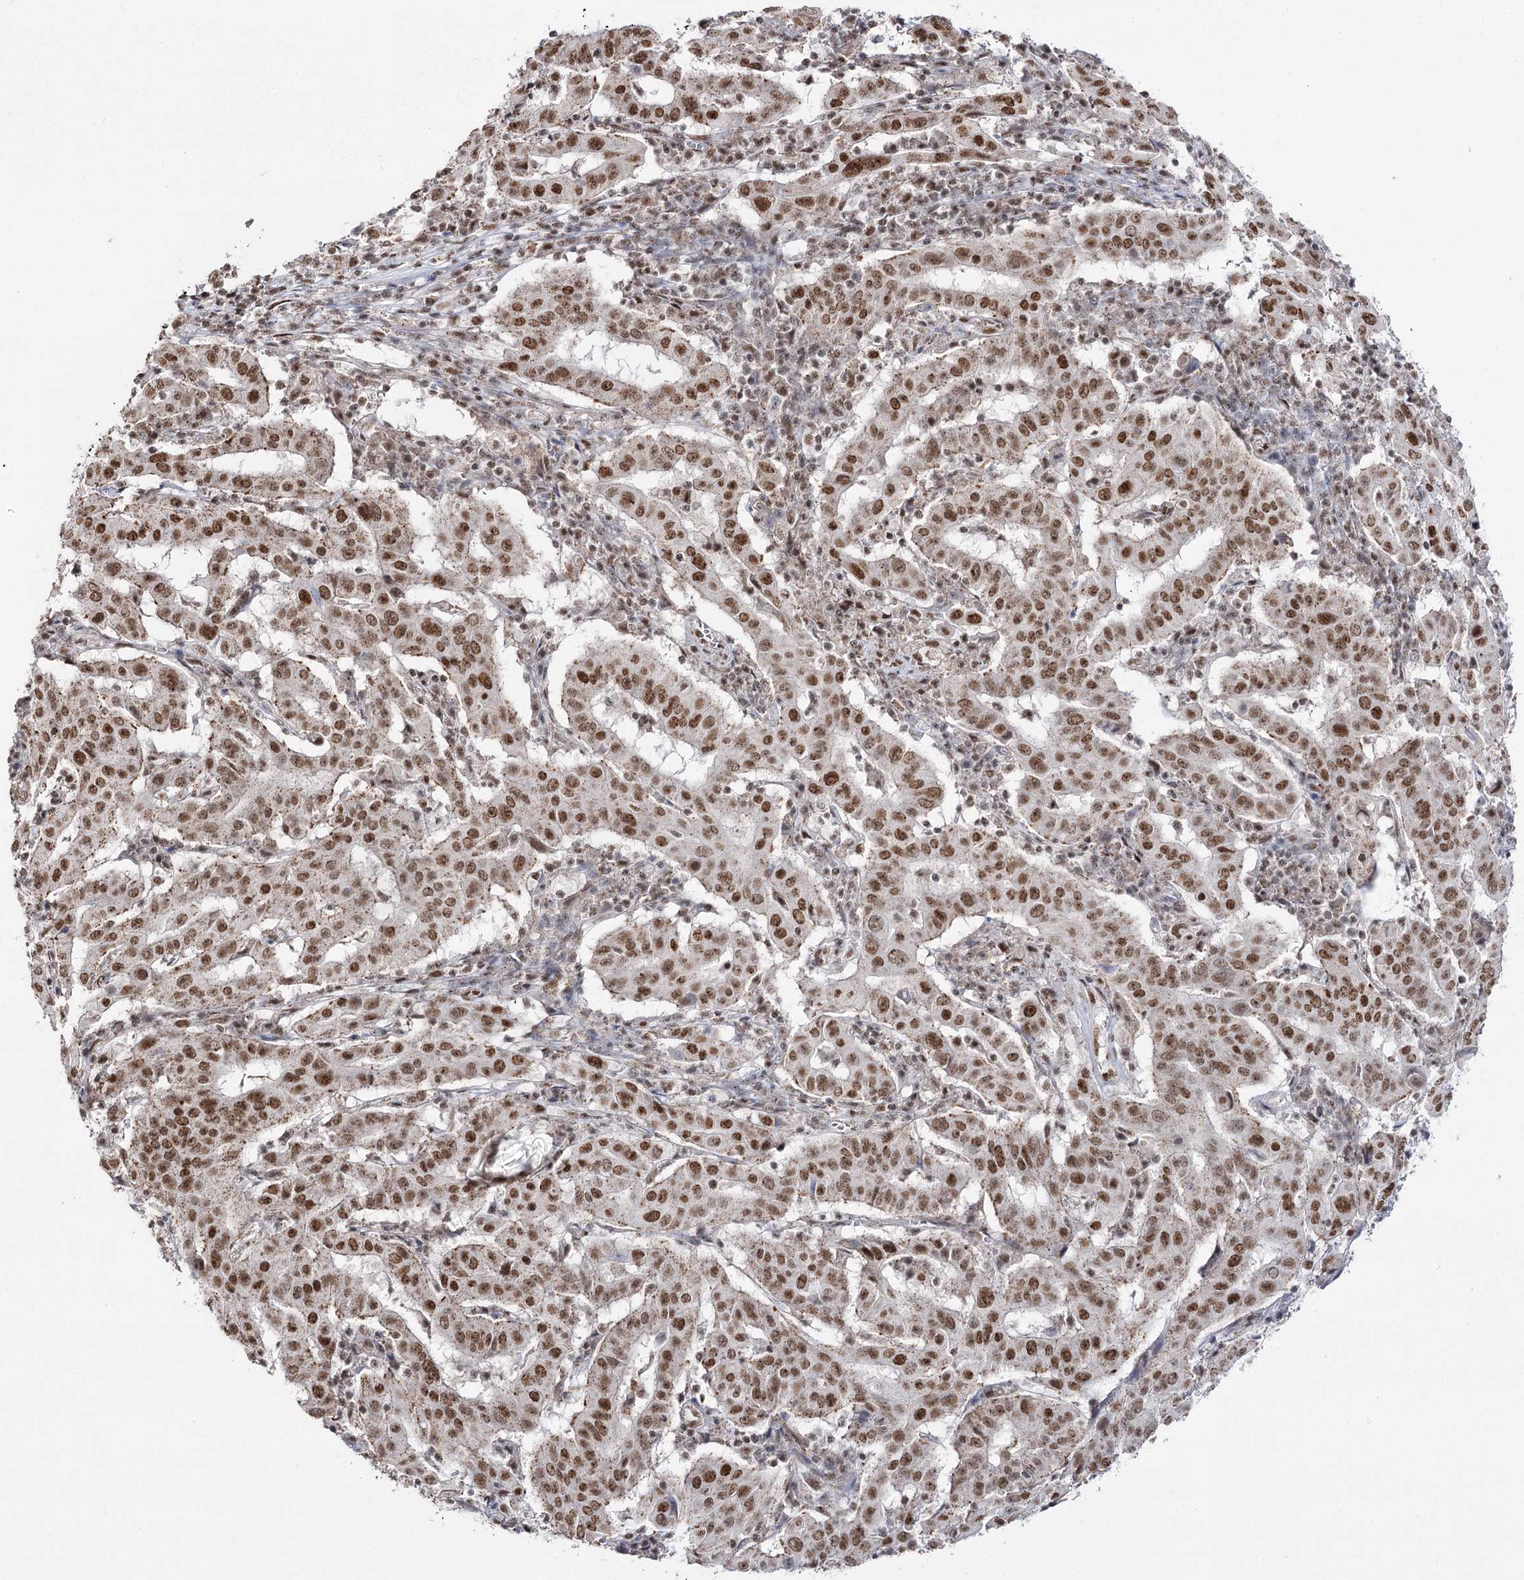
{"staining": {"intensity": "moderate", "quantity": ">75%", "location": "nuclear"}, "tissue": "pancreatic cancer", "cell_type": "Tumor cells", "image_type": "cancer", "snomed": [{"axis": "morphology", "description": "Adenocarcinoma, NOS"}, {"axis": "topography", "description": "Pancreas"}], "caption": "Immunohistochemical staining of human pancreatic adenocarcinoma displays medium levels of moderate nuclear protein expression in about >75% of tumor cells.", "gene": "VGLL4", "patient": {"sex": "male", "age": 63}}